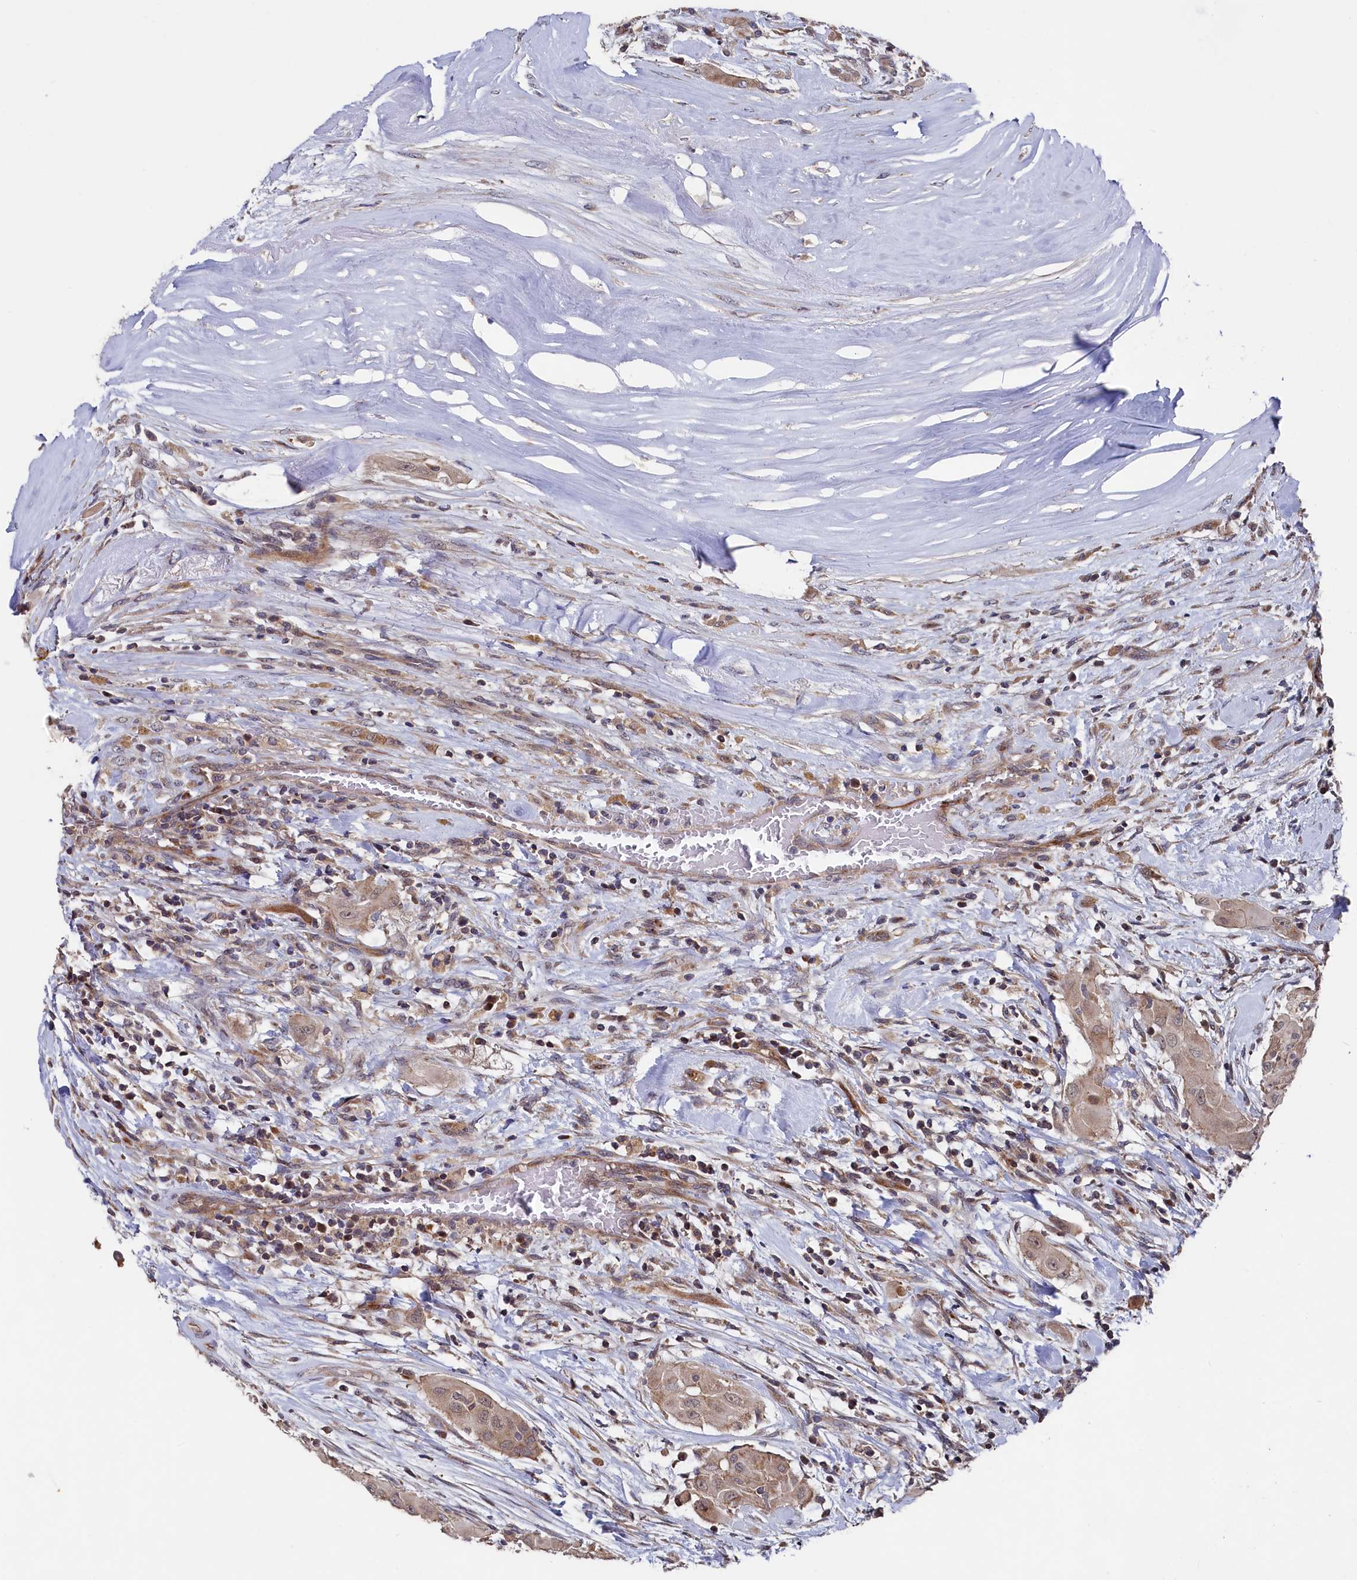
{"staining": {"intensity": "moderate", "quantity": ">75%", "location": "cytoplasmic/membranous"}, "tissue": "thyroid cancer", "cell_type": "Tumor cells", "image_type": "cancer", "snomed": [{"axis": "morphology", "description": "Papillary adenocarcinoma, NOS"}, {"axis": "topography", "description": "Thyroid gland"}], "caption": "Immunohistochemical staining of thyroid cancer reveals medium levels of moderate cytoplasmic/membranous positivity in approximately >75% of tumor cells.", "gene": "SUPV3L1", "patient": {"sex": "female", "age": 59}}